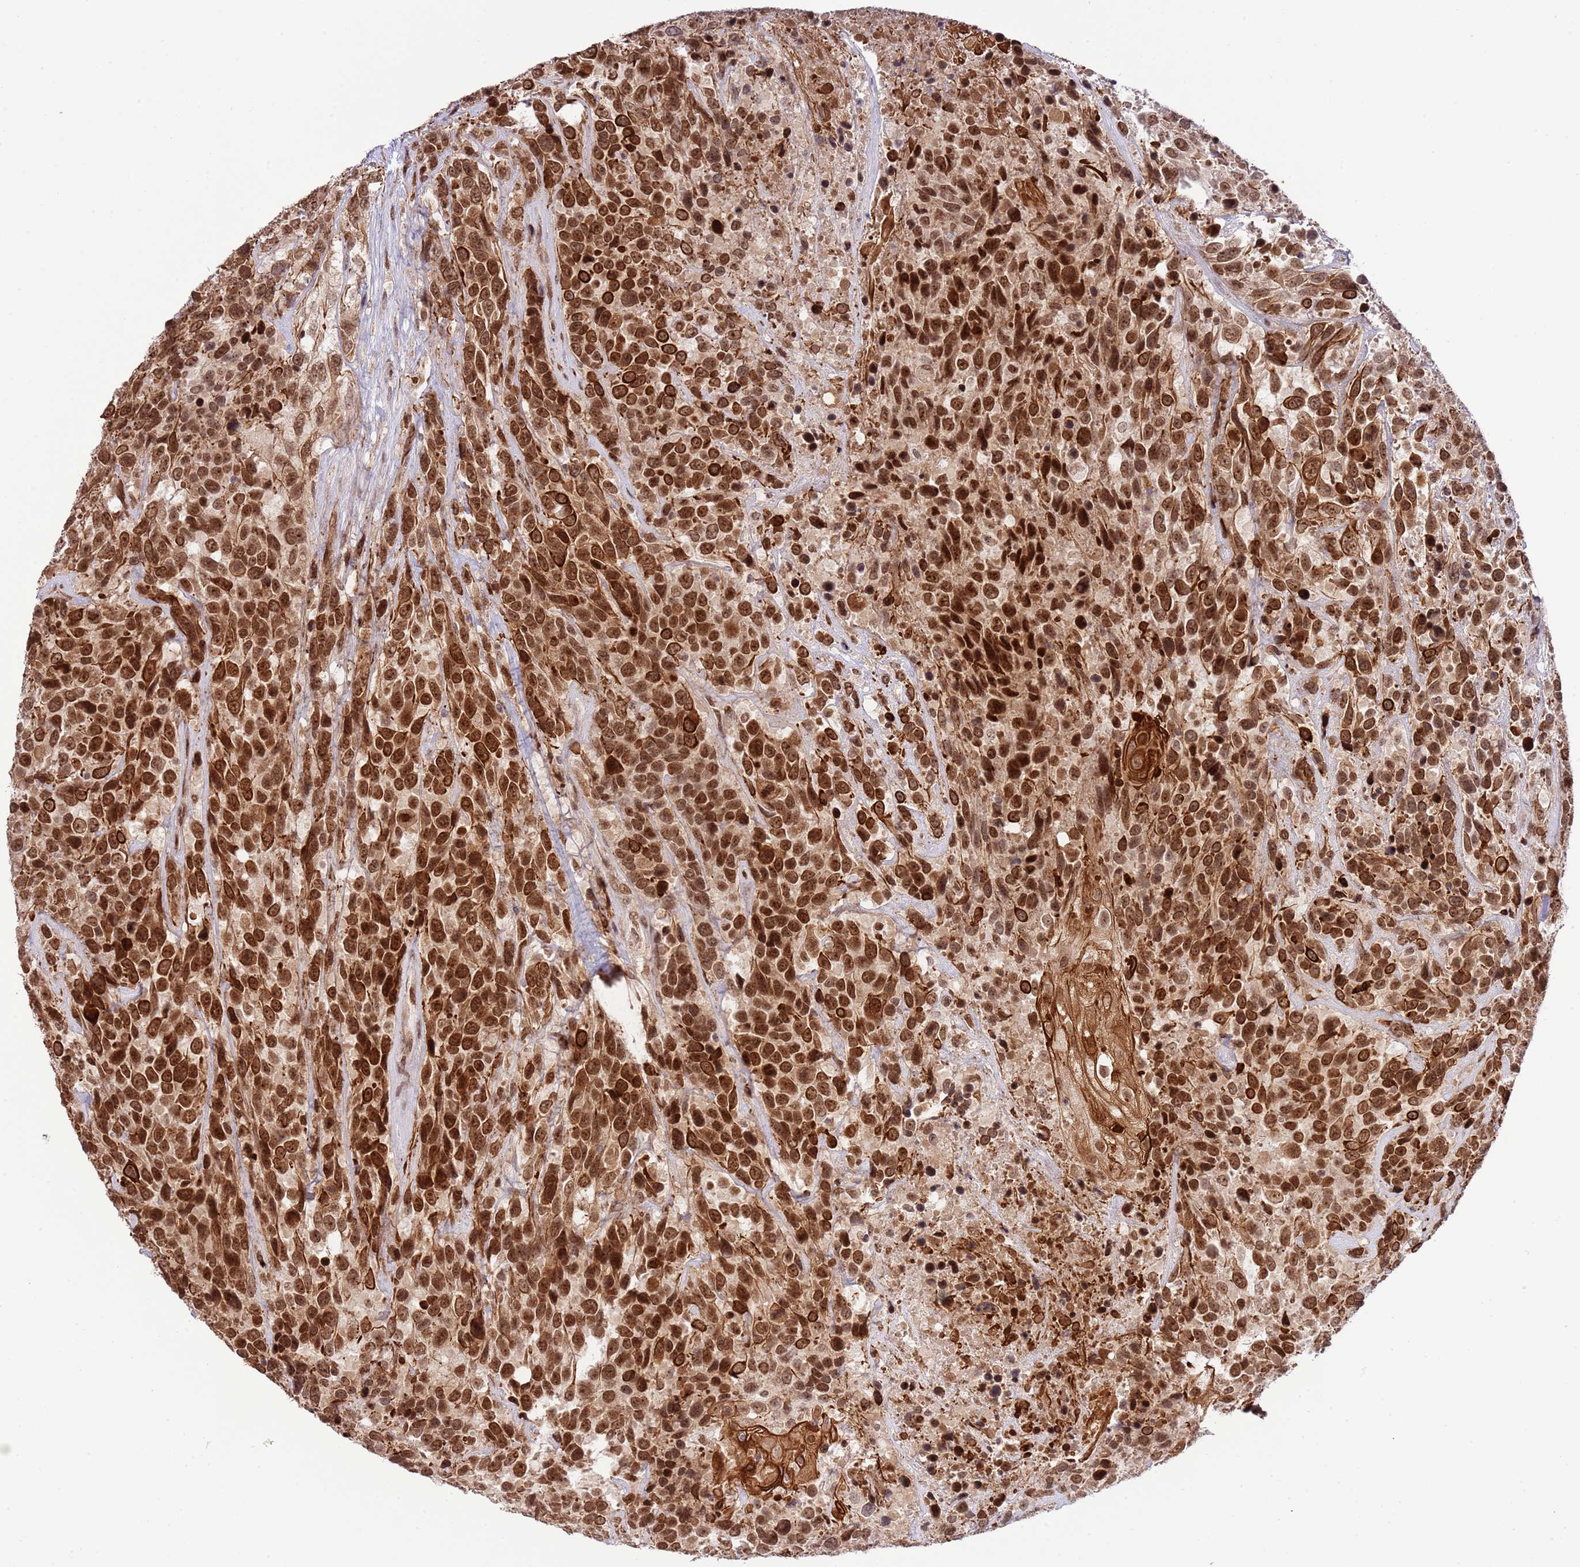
{"staining": {"intensity": "strong", "quantity": ">75%", "location": "cytoplasmic/membranous,nuclear"}, "tissue": "urothelial cancer", "cell_type": "Tumor cells", "image_type": "cancer", "snomed": [{"axis": "morphology", "description": "Urothelial carcinoma, High grade"}, {"axis": "topography", "description": "Urinary bladder"}], "caption": "The immunohistochemical stain highlights strong cytoplasmic/membranous and nuclear expression in tumor cells of urothelial carcinoma (high-grade) tissue. The staining was performed using DAB (3,3'-diaminobenzidine) to visualize the protein expression in brown, while the nuclei were stained in blue with hematoxylin (Magnification: 20x).", "gene": "CHD1", "patient": {"sex": "female", "age": 70}}